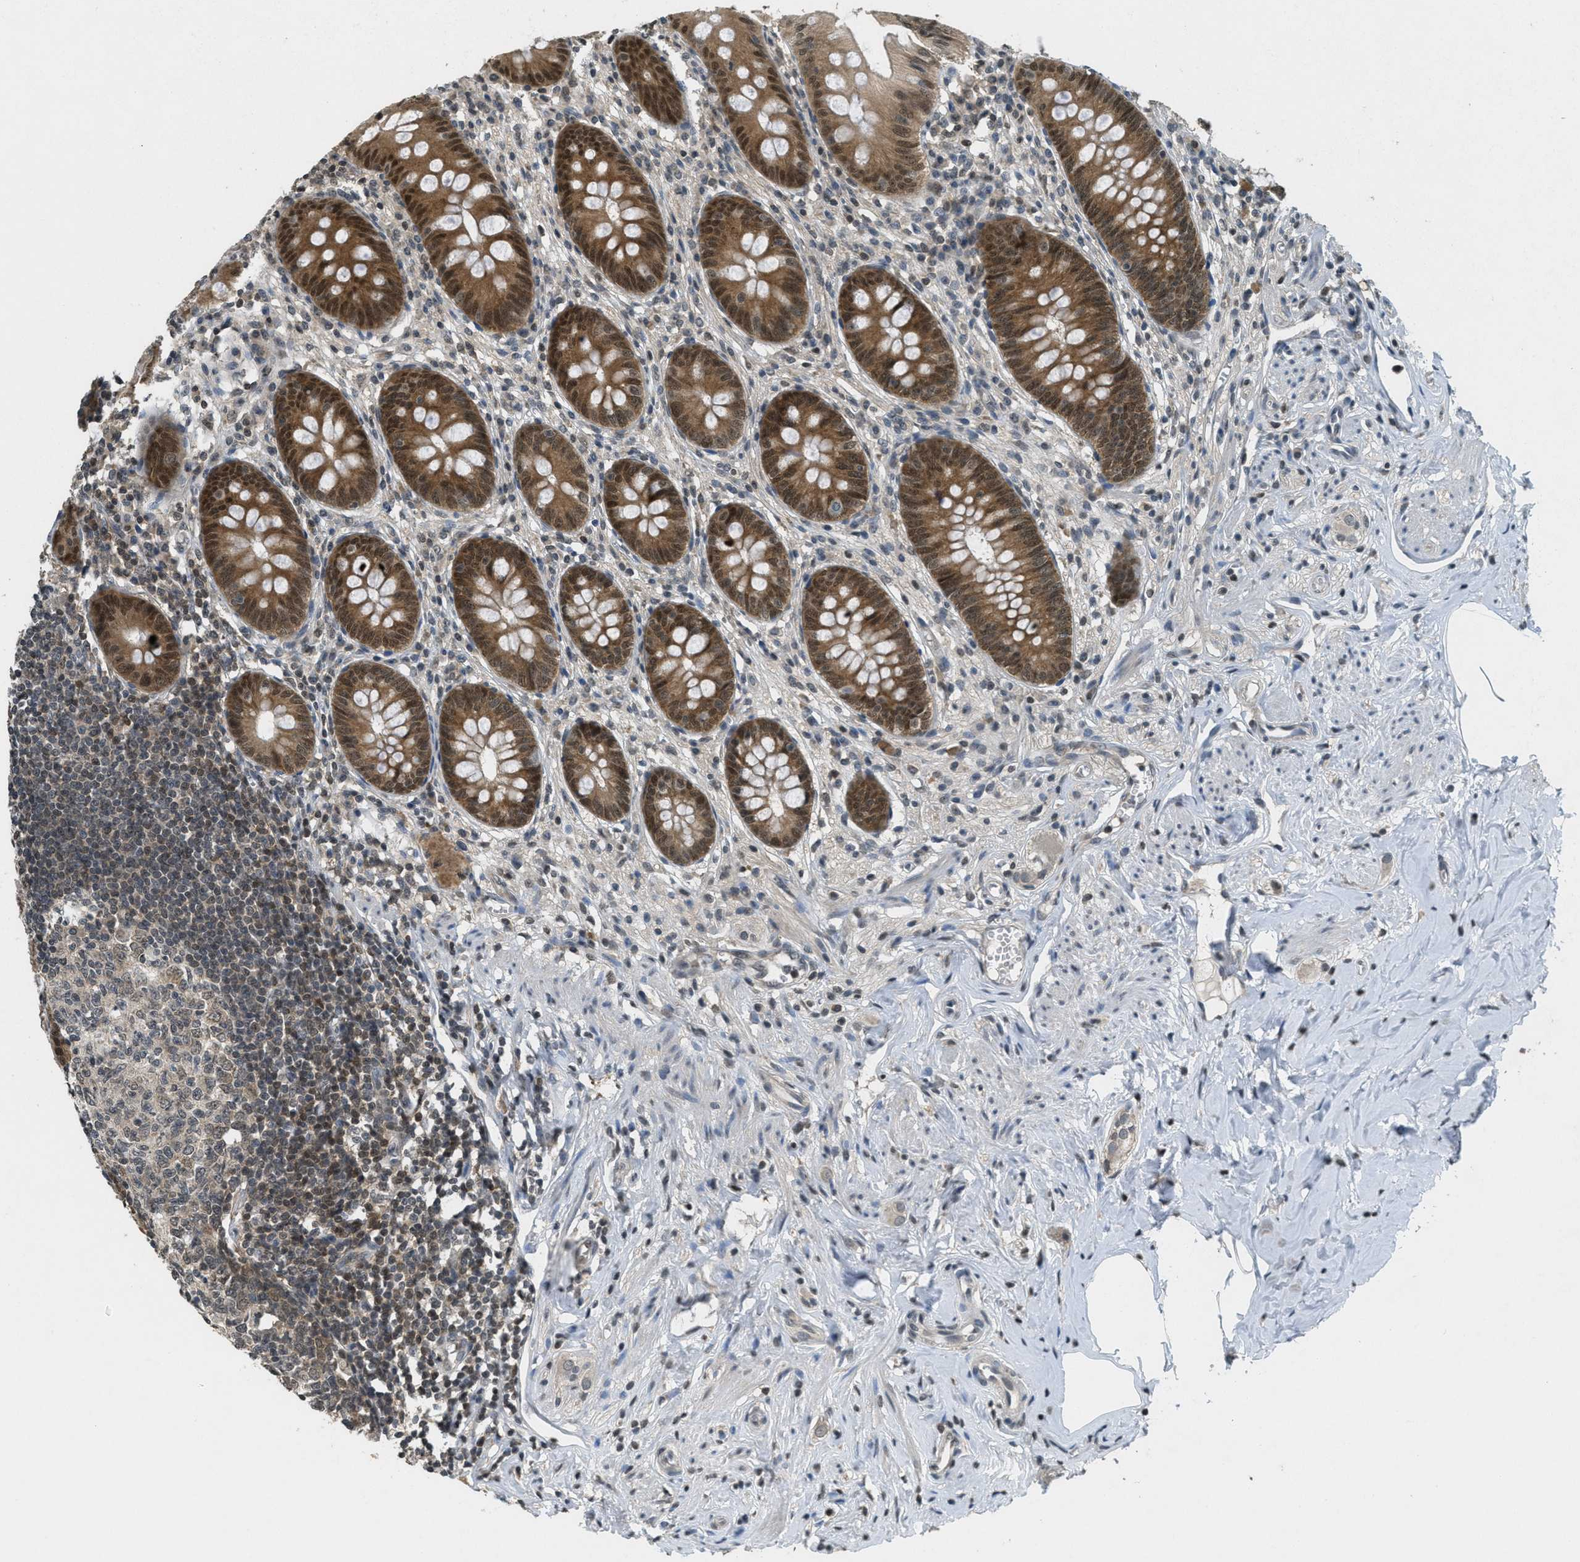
{"staining": {"intensity": "strong", "quantity": ">75%", "location": "cytoplasmic/membranous,nuclear"}, "tissue": "appendix", "cell_type": "Glandular cells", "image_type": "normal", "snomed": [{"axis": "morphology", "description": "Normal tissue, NOS"}, {"axis": "topography", "description": "Appendix"}], "caption": "This is an image of immunohistochemistry (IHC) staining of unremarkable appendix, which shows strong staining in the cytoplasmic/membranous,nuclear of glandular cells.", "gene": "DNAJB1", "patient": {"sex": "male", "age": 56}}